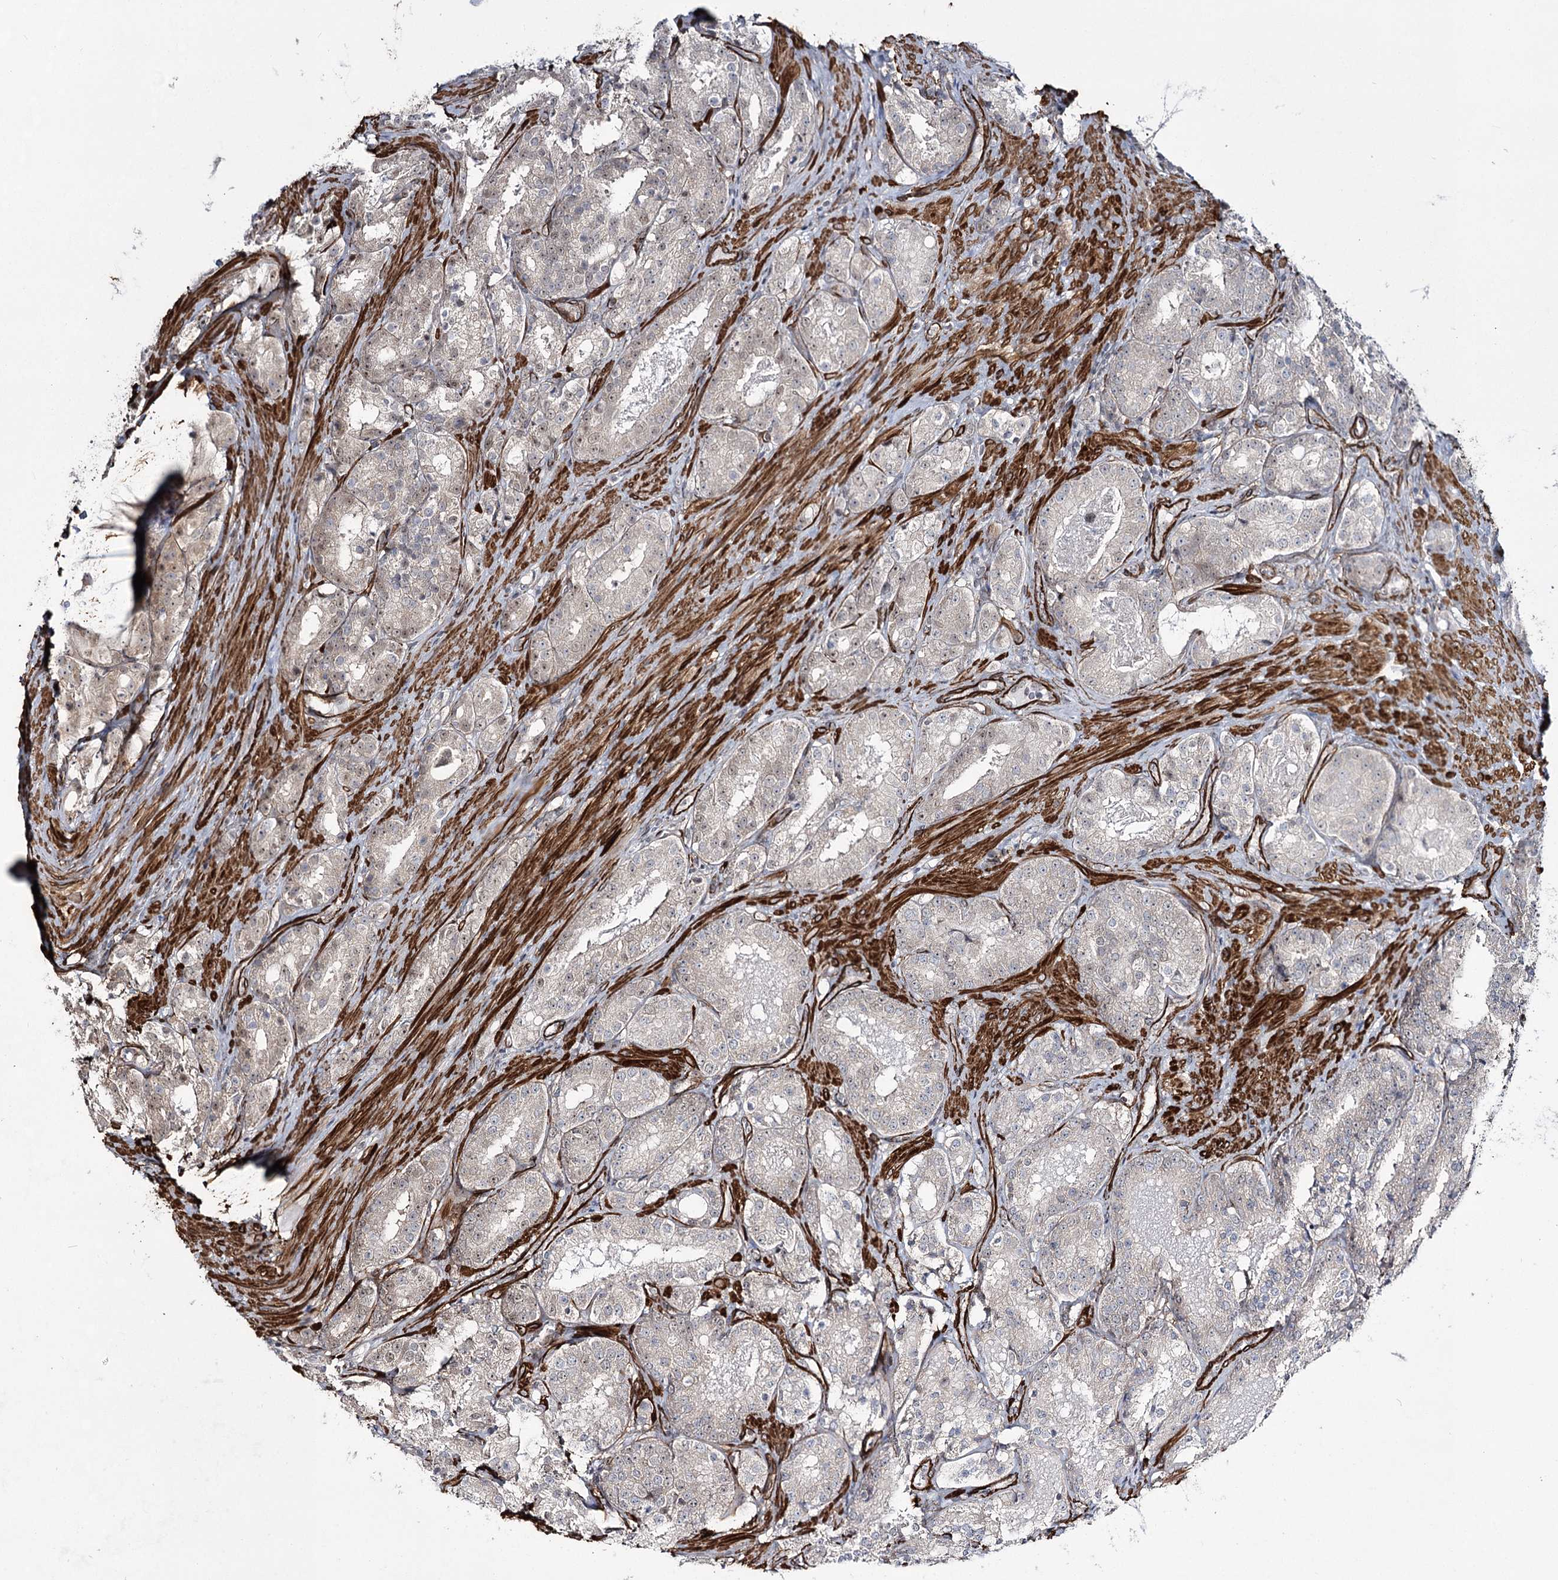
{"staining": {"intensity": "weak", "quantity": "<25%", "location": "cytoplasmic/membranous"}, "tissue": "prostate cancer", "cell_type": "Tumor cells", "image_type": "cancer", "snomed": [{"axis": "morphology", "description": "Adenocarcinoma, High grade"}, {"axis": "topography", "description": "Prostate"}], "caption": "Immunohistochemistry (IHC) of adenocarcinoma (high-grade) (prostate) displays no expression in tumor cells.", "gene": "CWF19L1", "patient": {"sex": "male", "age": 60}}